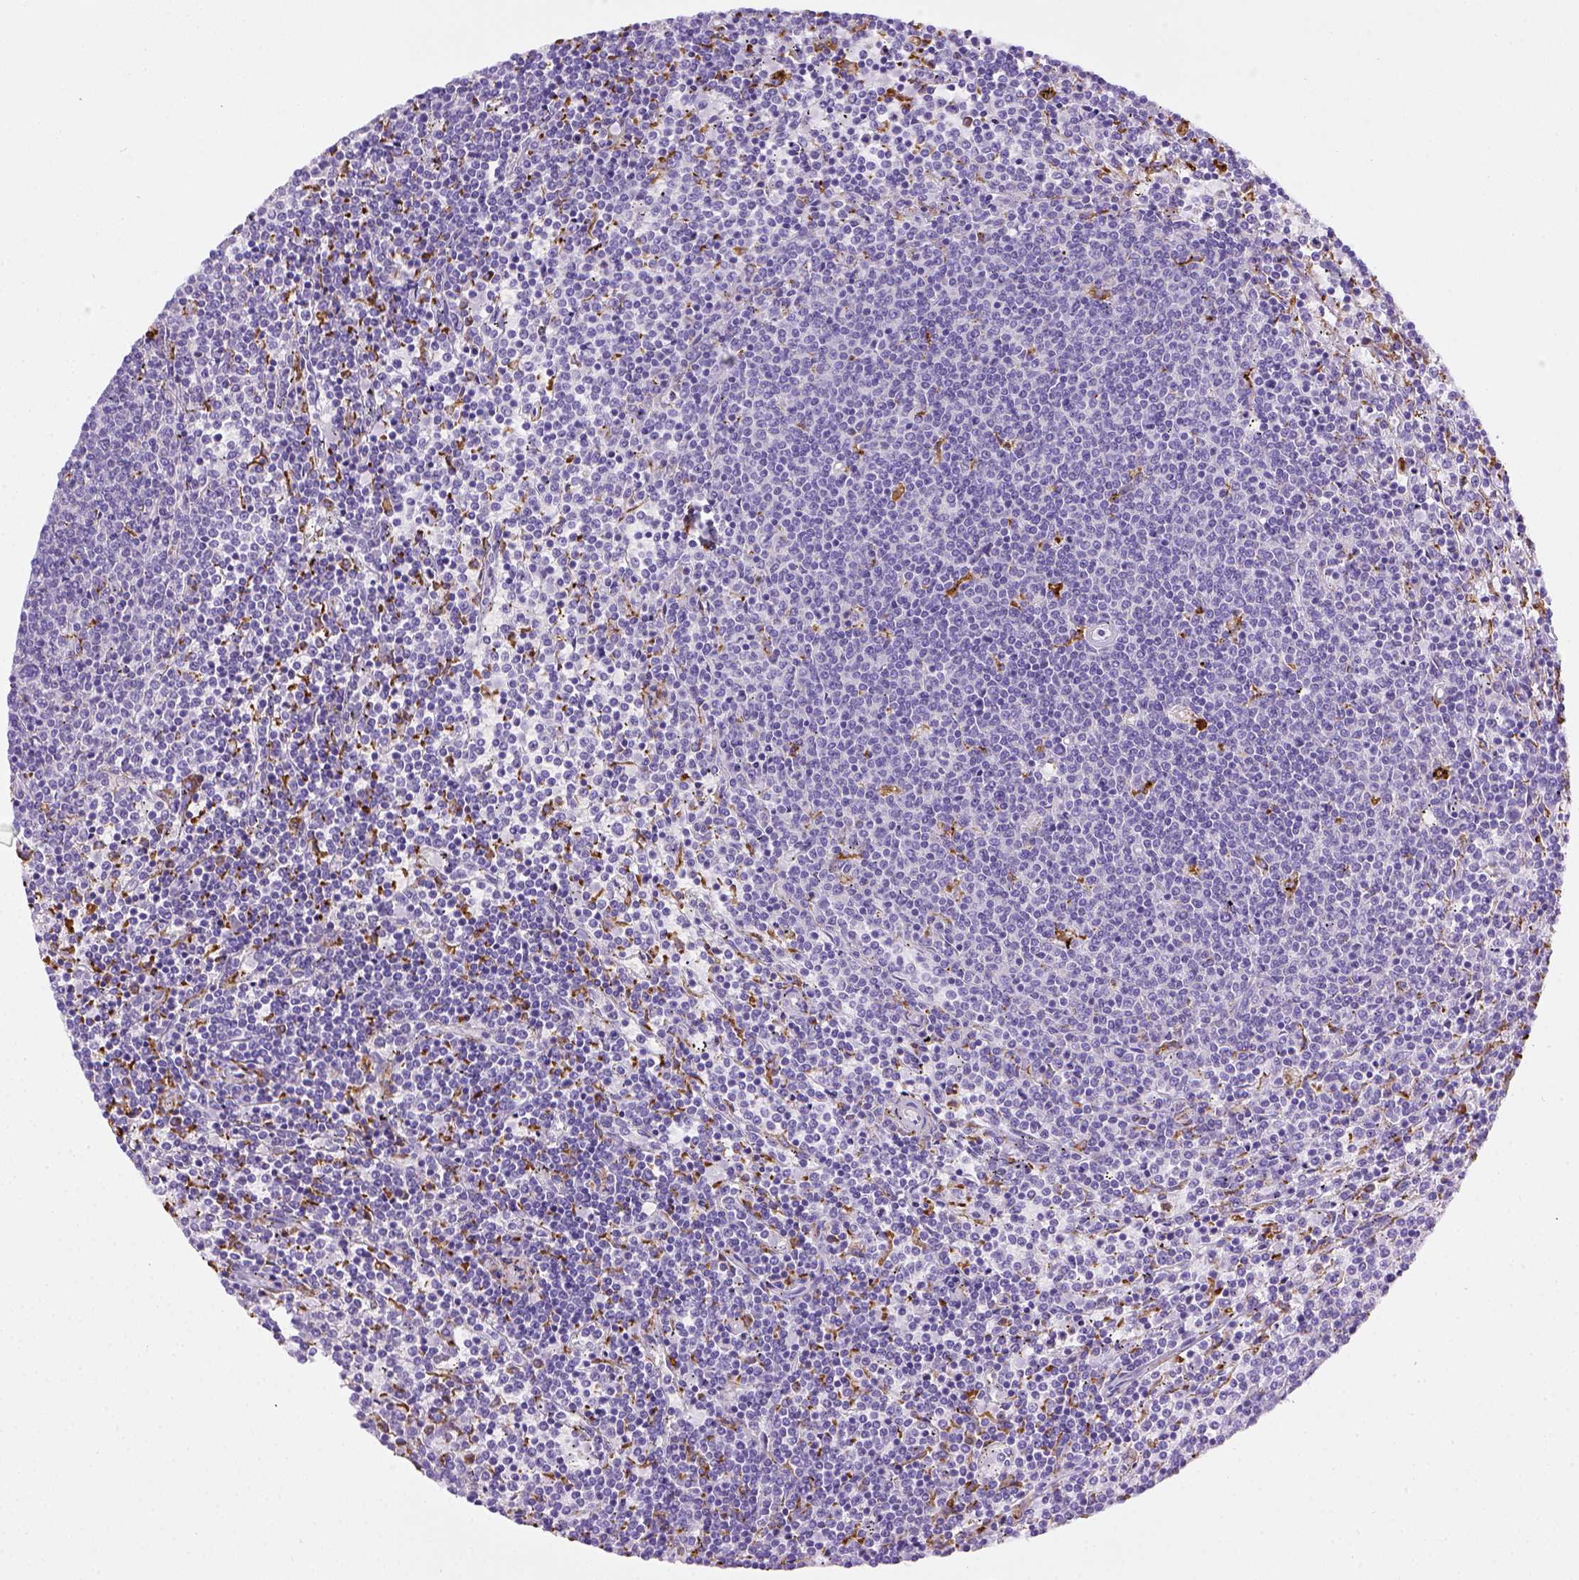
{"staining": {"intensity": "negative", "quantity": "none", "location": "none"}, "tissue": "lymphoma", "cell_type": "Tumor cells", "image_type": "cancer", "snomed": [{"axis": "morphology", "description": "Malignant lymphoma, non-Hodgkin's type, Low grade"}, {"axis": "topography", "description": "Spleen"}], "caption": "Tumor cells show no significant protein positivity in malignant lymphoma, non-Hodgkin's type (low-grade).", "gene": "CD68", "patient": {"sex": "female", "age": 50}}